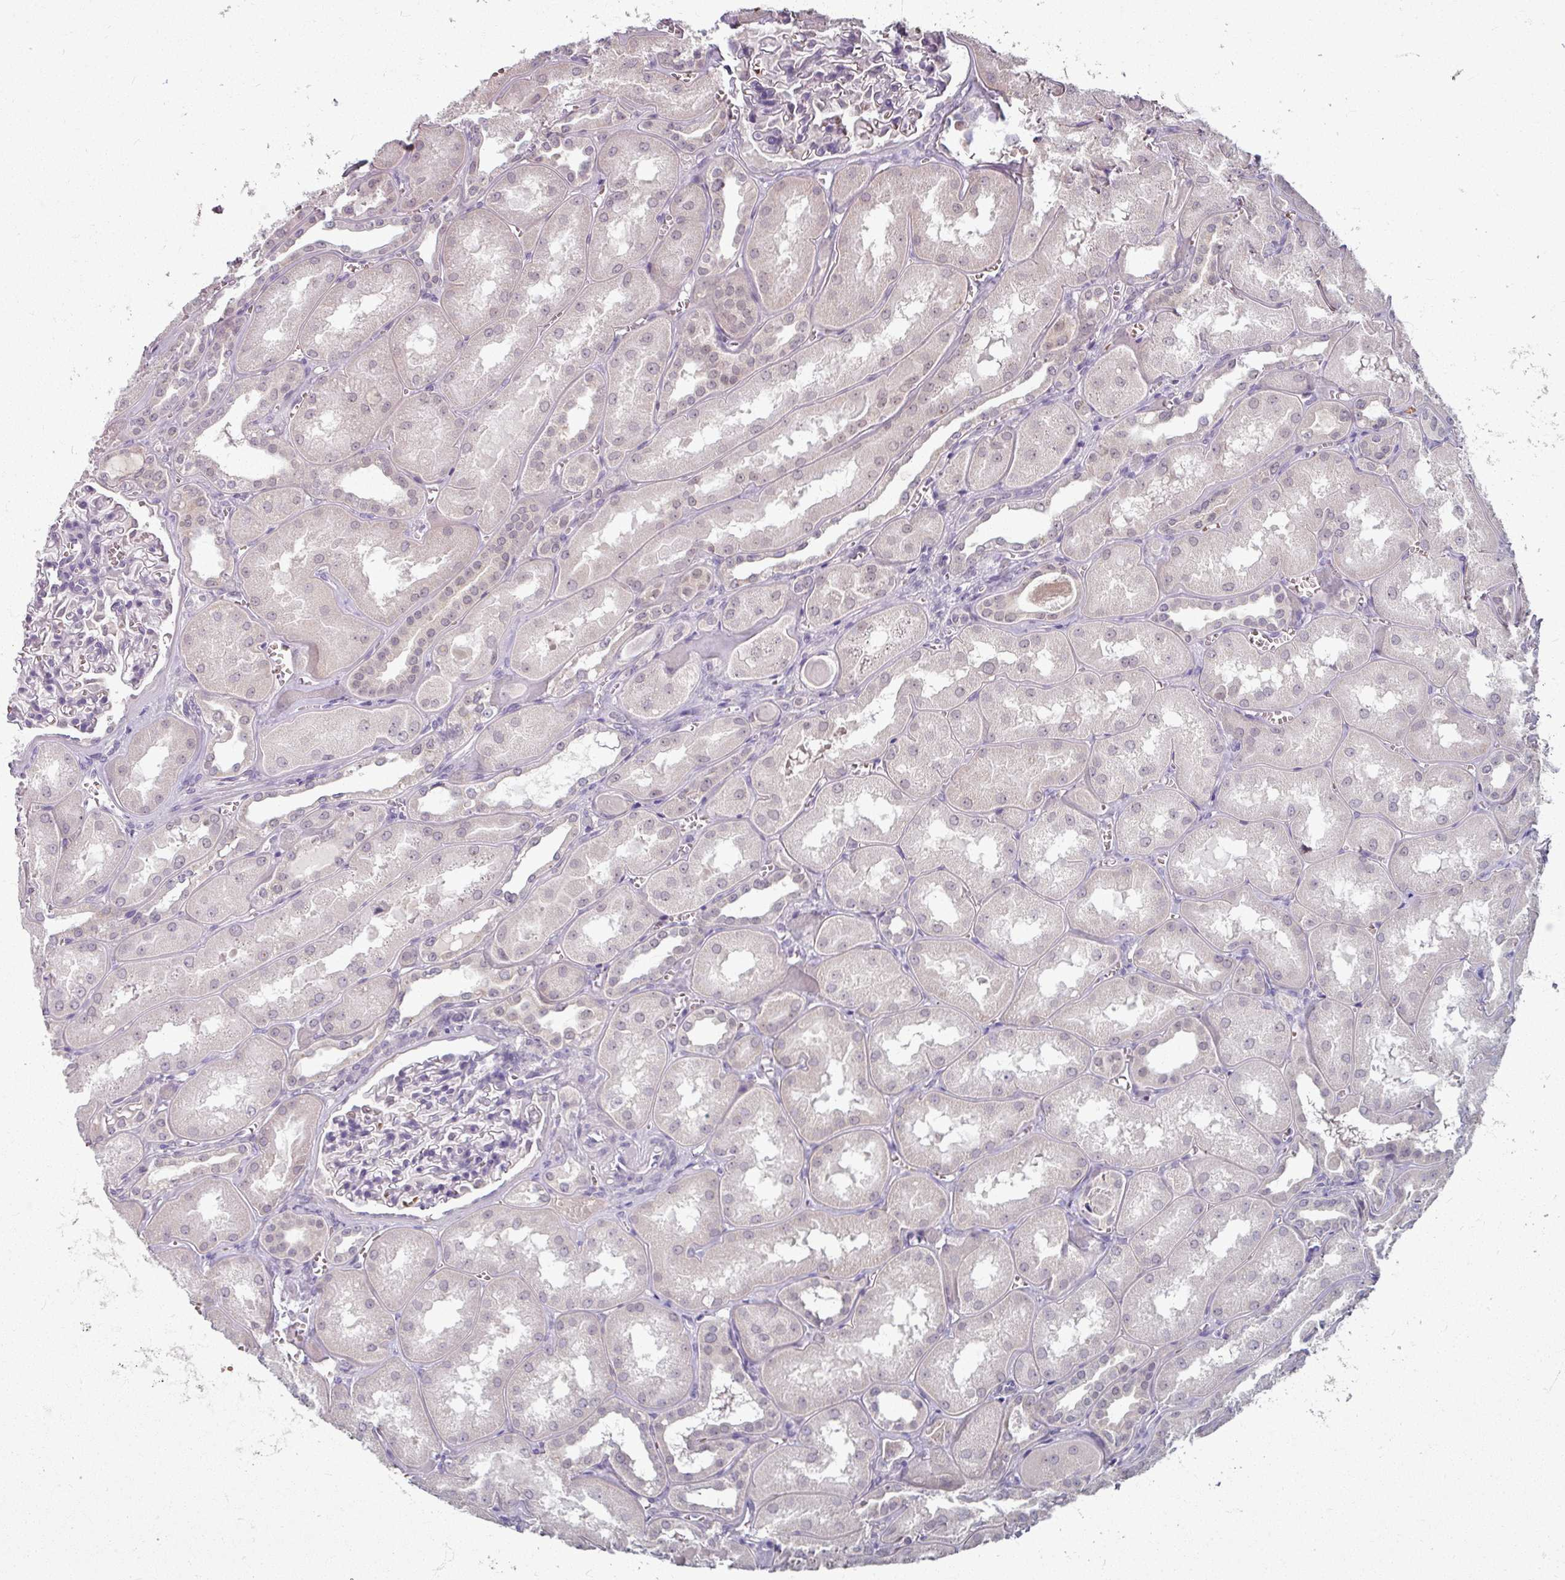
{"staining": {"intensity": "negative", "quantity": "none", "location": "none"}, "tissue": "kidney", "cell_type": "Cells in glomeruli", "image_type": "normal", "snomed": [{"axis": "morphology", "description": "Normal tissue, NOS"}, {"axis": "topography", "description": "Kidney"}], "caption": "Histopathology image shows no significant protein staining in cells in glomeruli of normal kidney.", "gene": "KMT5C", "patient": {"sex": "male", "age": 61}}